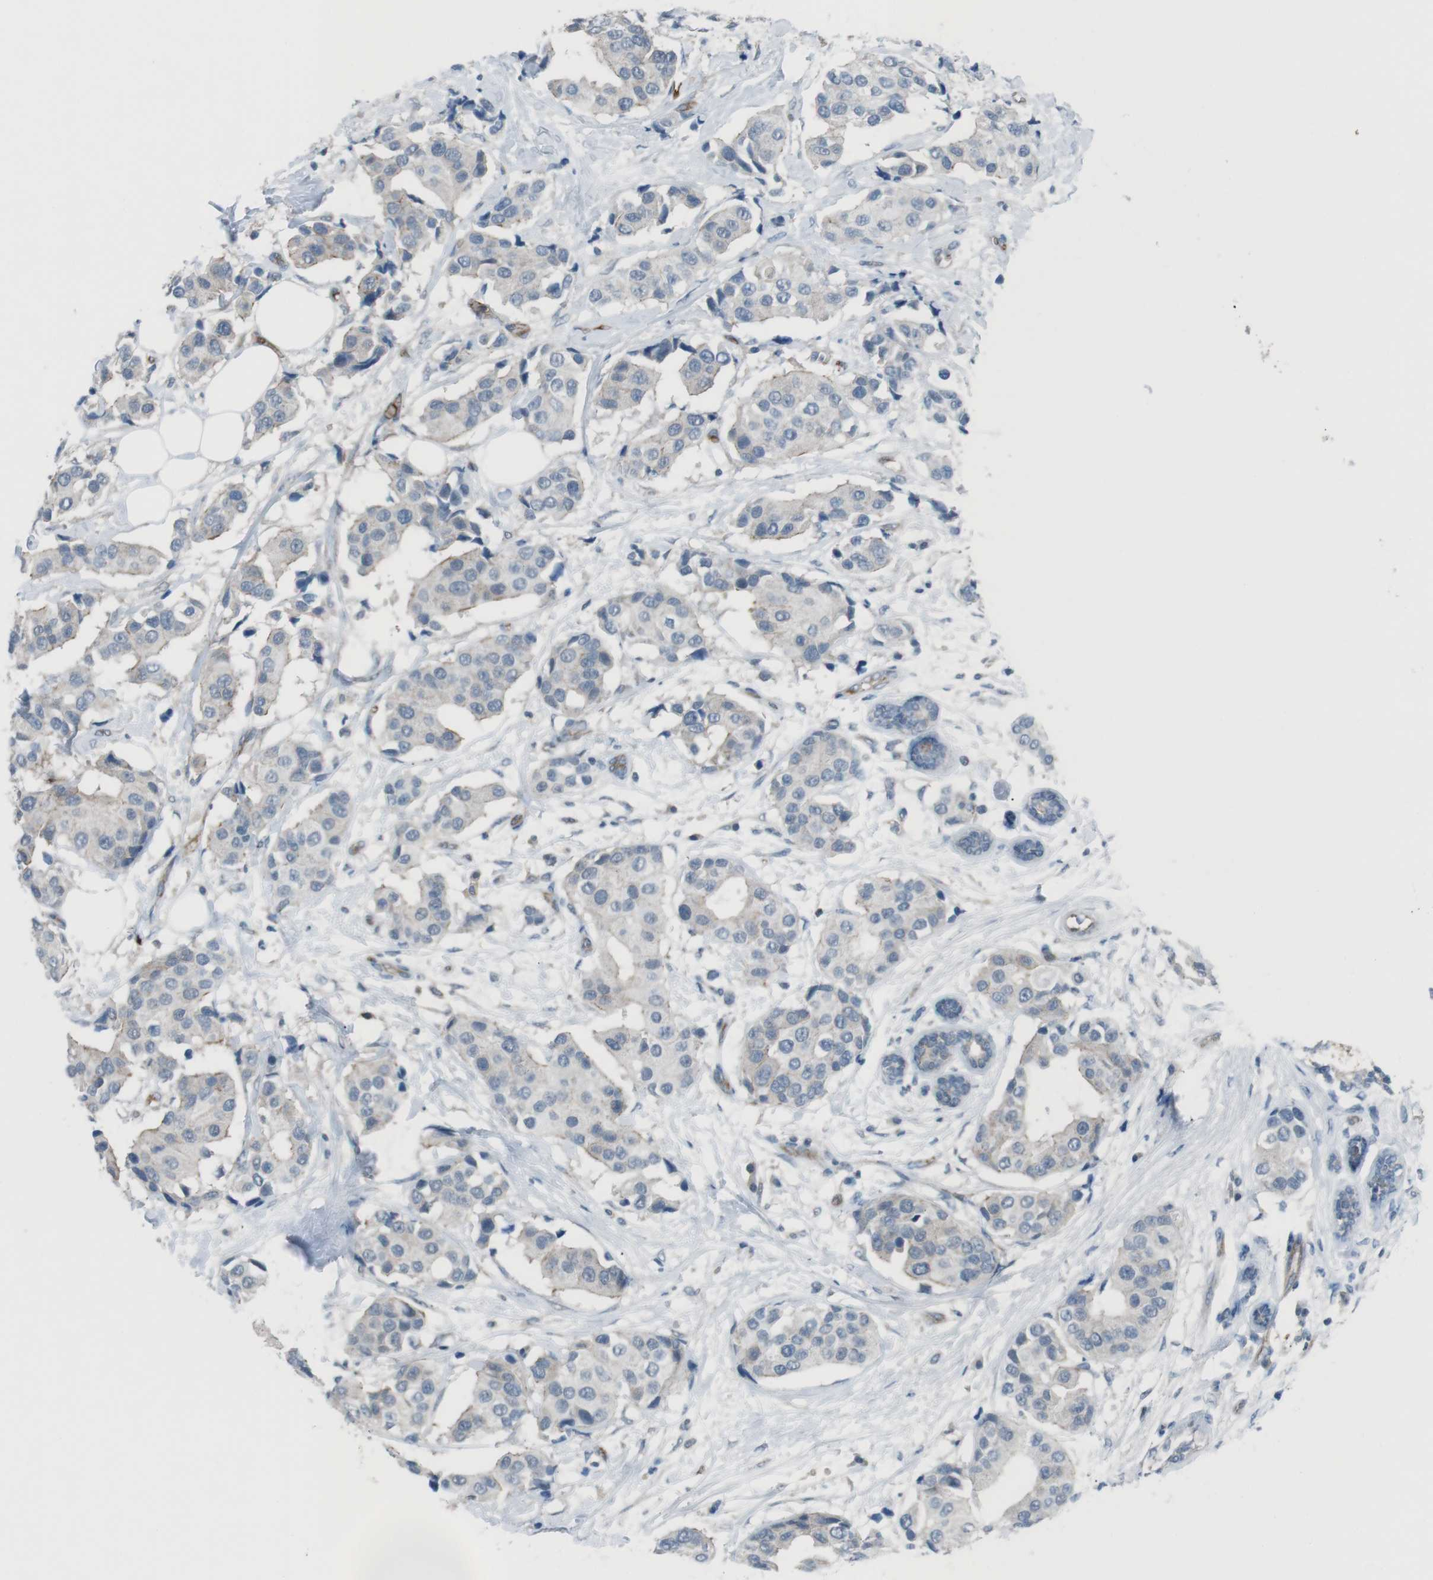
{"staining": {"intensity": "weak", "quantity": "<25%", "location": "cytoplasmic/membranous"}, "tissue": "breast cancer", "cell_type": "Tumor cells", "image_type": "cancer", "snomed": [{"axis": "morphology", "description": "Normal tissue, NOS"}, {"axis": "morphology", "description": "Duct carcinoma"}, {"axis": "topography", "description": "Breast"}], "caption": "Photomicrograph shows no protein expression in tumor cells of breast infiltrating ductal carcinoma tissue. (DAB (3,3'-diaminobenzidine) immunohistochemistry visualized using brightfield microscopy, high magnification).", "gene": "SPTA1", "patient": {"sex": "female", "age": 39}}